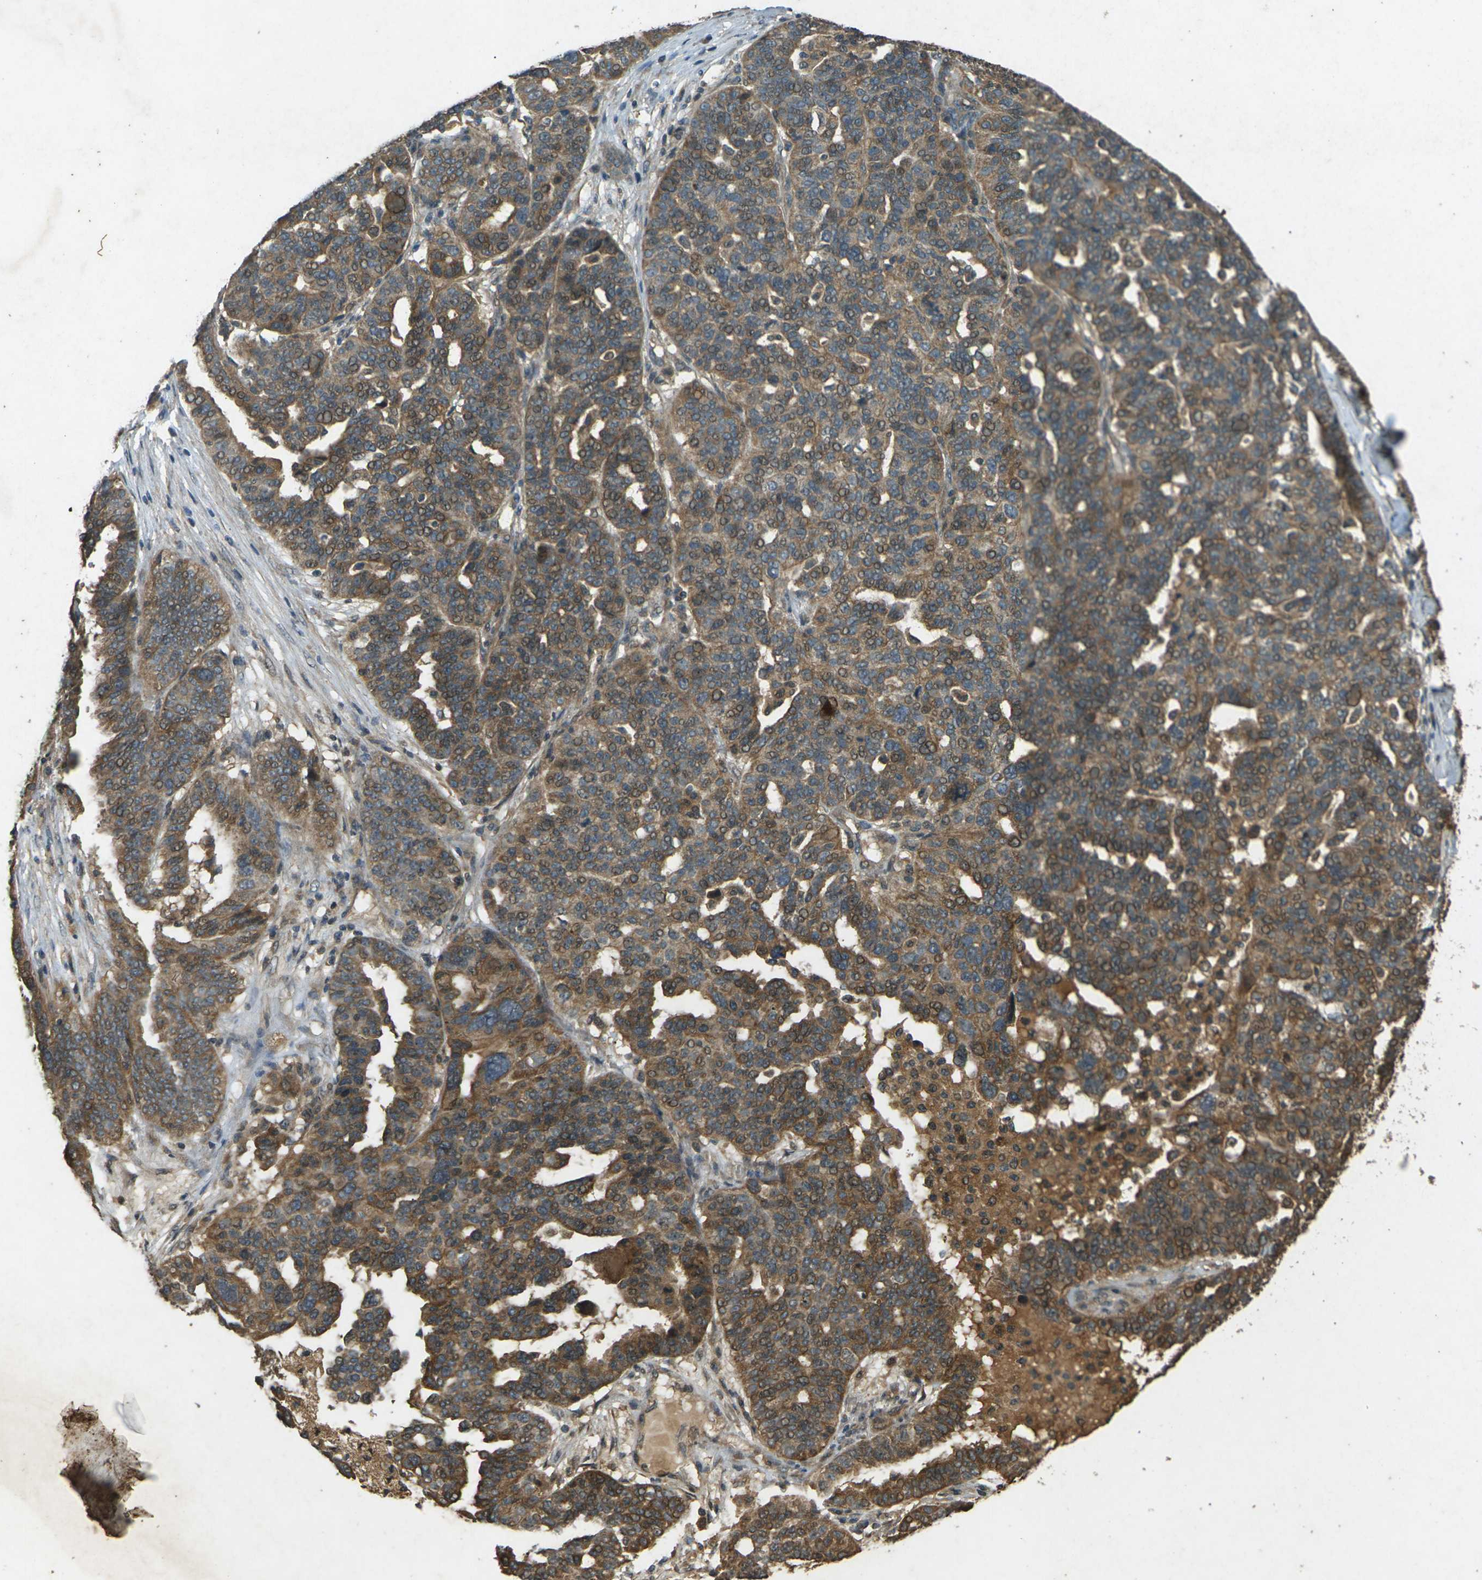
{"staining": {"intensity": "moderate", "quantity": ">75%", "location": "cytoplasmic/membranous,nuclear"}, "tissue": "ovarian cancer", "cell_type": "Tumor cells", "image_type": "cancer", "snomed": [{"axis": "morphology", "description": "Cystadenocarcinoma, serous, NOS"}, {"axis": "topography", "description": "Ovary"}], "caption": "A brown stain shows moderate cytoplasmic/membranous and nuclear staining of a protein in ovarian cancer tumor cells.", "gene": "TAP1", "patient": {"sex": "female", "age": 59}}